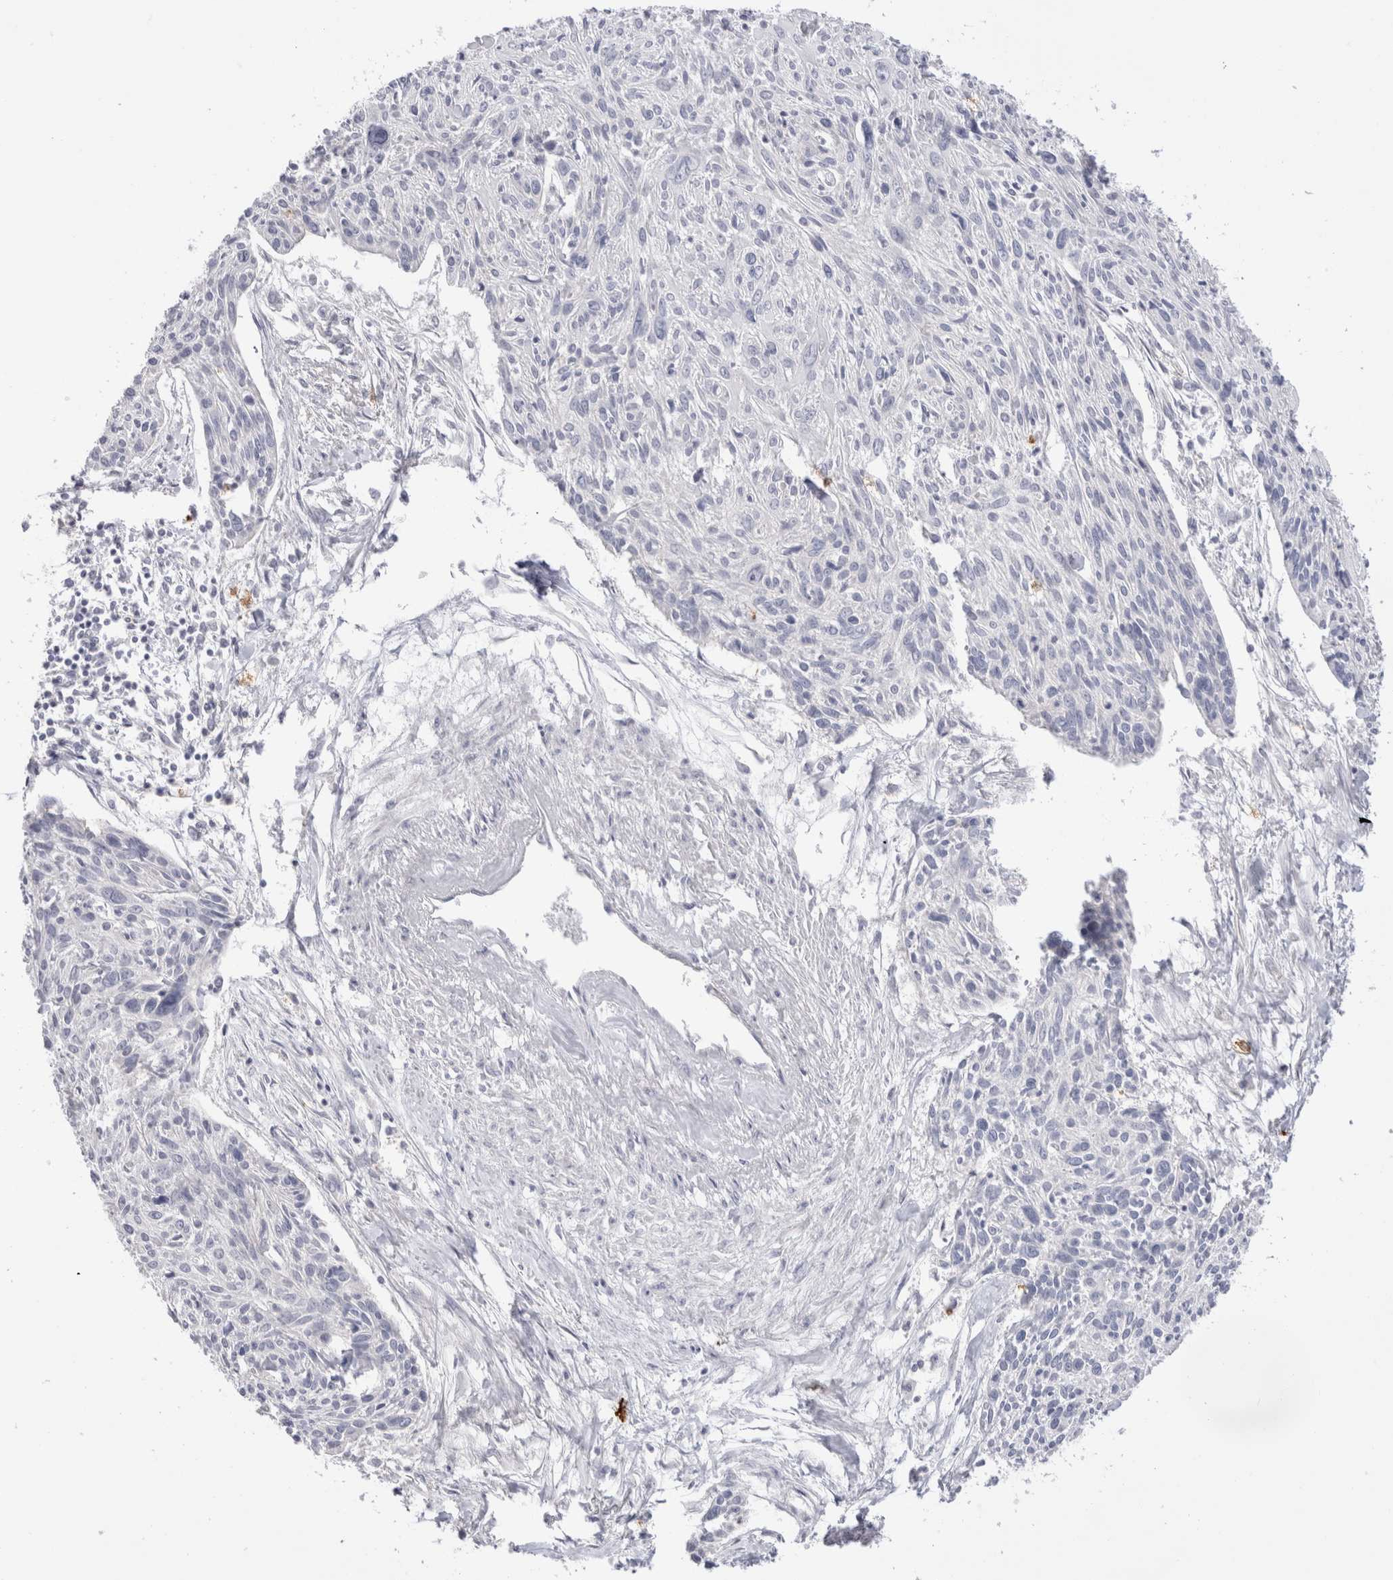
{"staining": {"intensity": "negative", "quantity": "none", "location": "none"}, "tissue": "cervical cancer", "cell_type": "Tumor cells", "image_type": "cancer", "snomed": [{"axis": "morphology", "description": "Squamous cell carcinoma, NOS"}, {"axis": "topography", "description": "Cervix"}], "caption": "Immunohistochemical staining of human cervical cancer (squamous cell carcinoma) shows no significant positivity in tumor cells. (DAB IHC, high magnification).", "gene": "SPINK2", "patient": {"sex": "female", "age": 51}}